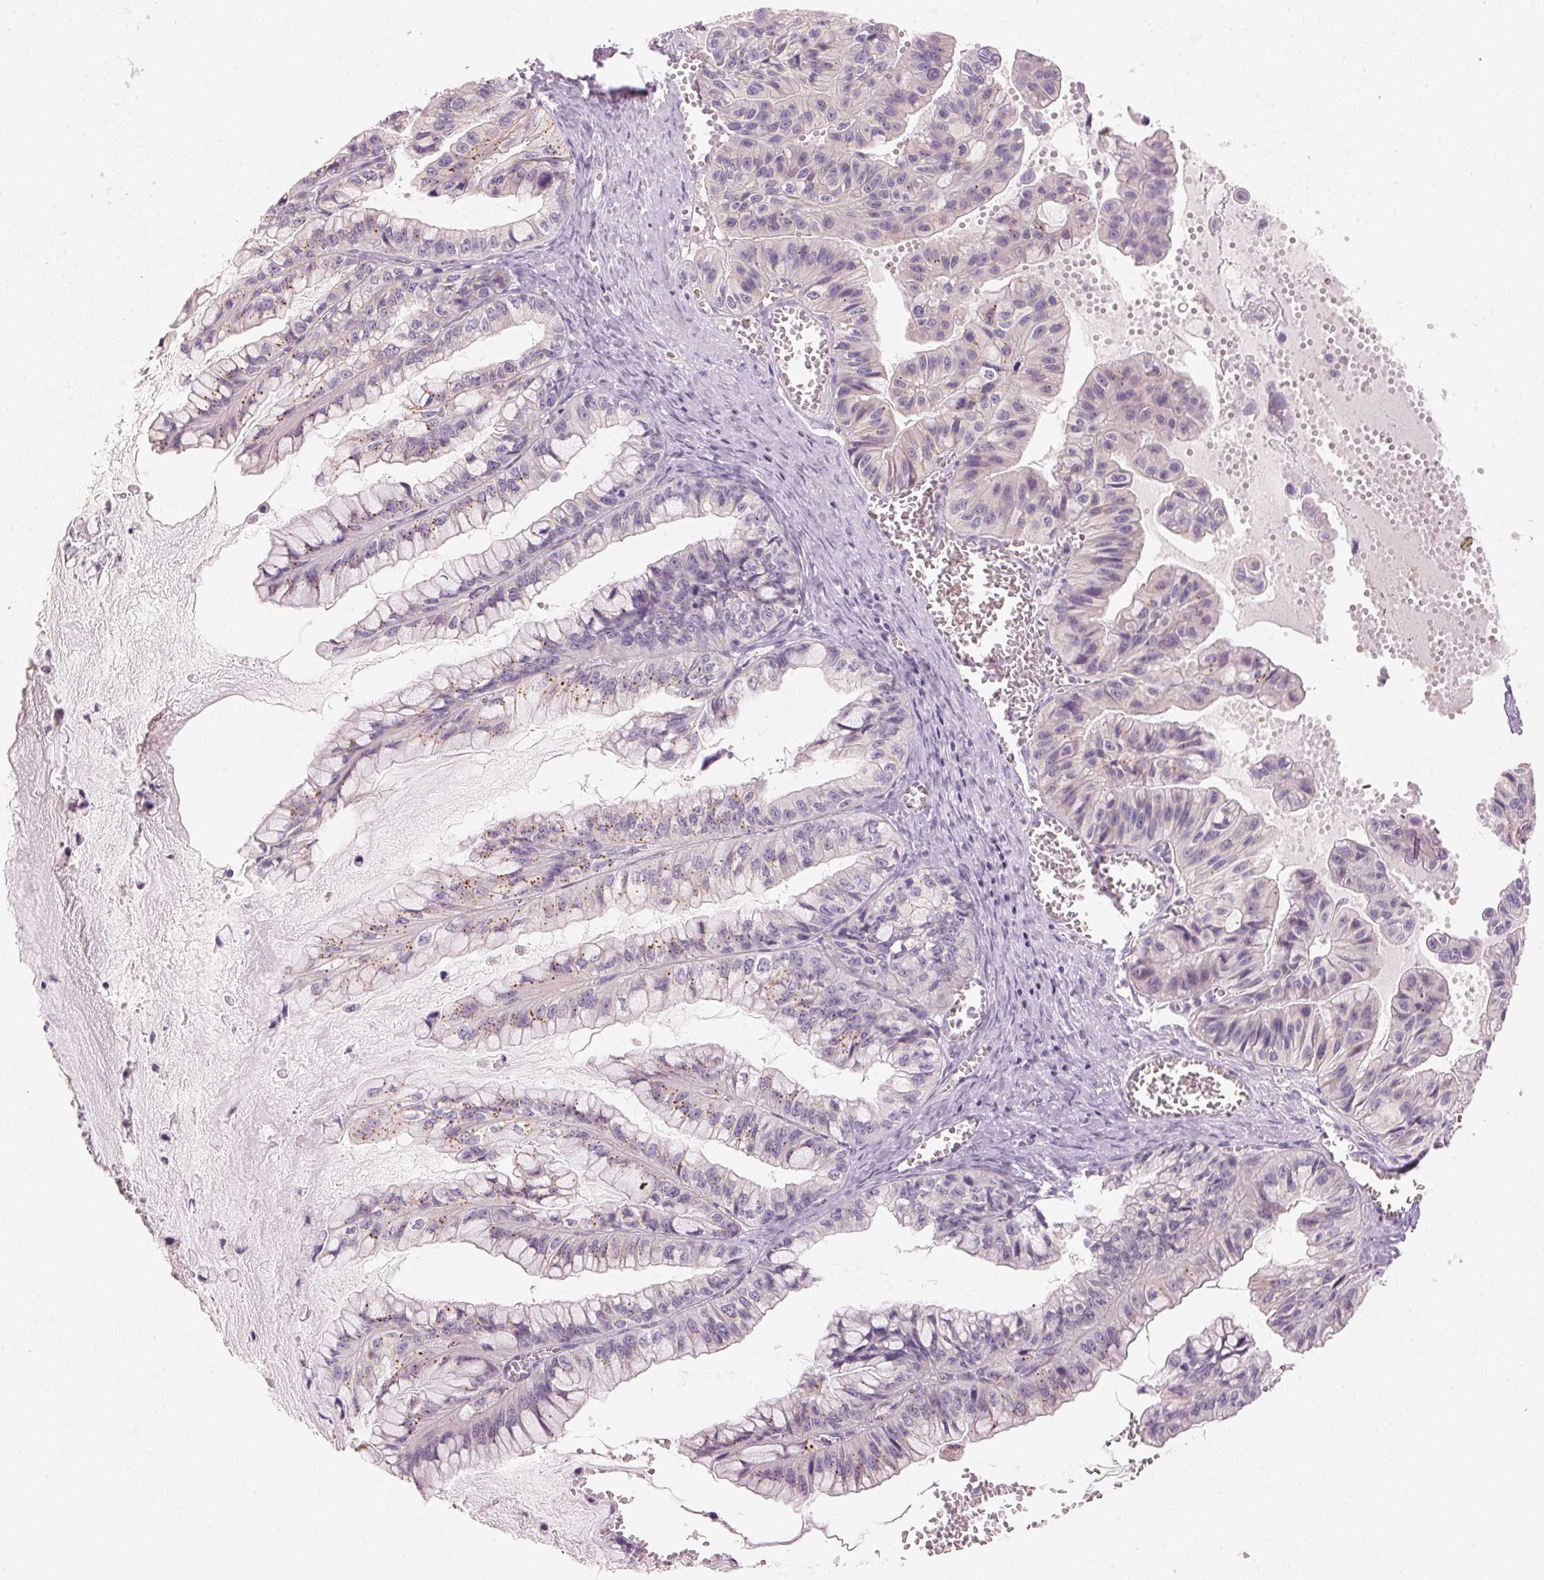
{"staining": {"intensity": "moderate", "quantity": "25%-75%", "location": "cytoplasmic/membranous"}, "tissue": "ovarian cancer", "cell_type": "Tumor cells", "image_type": "cancer", "snomed": [{"axis": "morphology", "description": "Cystadenocarcinoma, mucinous, NOS"}, {"axis": "topography", "description": "Ovary"}], "caption": "Human ovarian cancer stained with a protein marker exhibits moderate staining in tumor cells.", "gene": "HOXB13", "patient": {"sex": "female", "age": 72}}